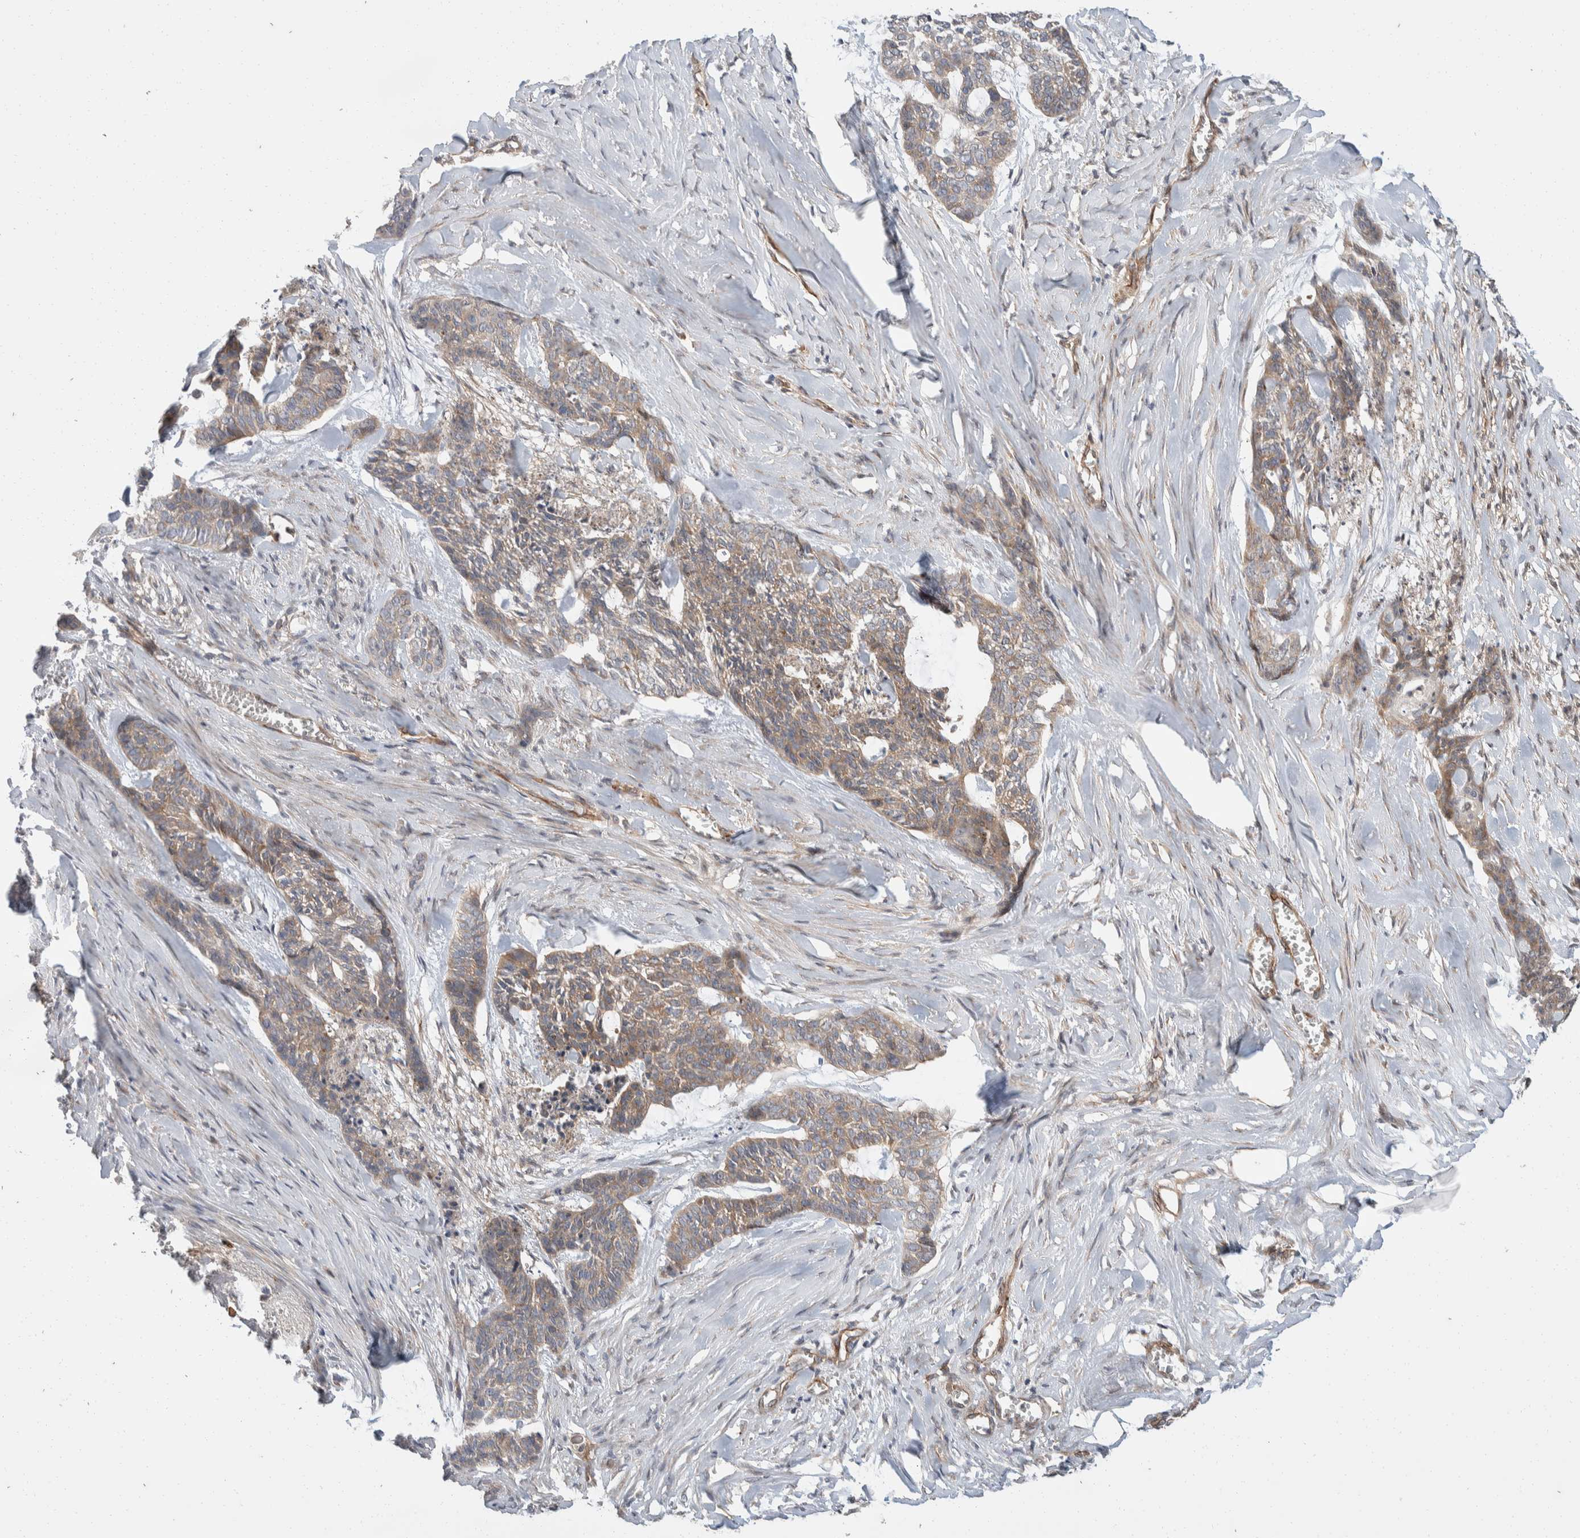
{"staining": {"intensity": "weak", "quantity": ">75%", "location": "cytoplasmic/membranous"}, "tissue": "skin cancer", "cell_type": "Tumor cells", "image_type": "cancer", "snomed": [{"axis": "morphology", "description": "Basal cell carcinoma"}, {"axis": "topography", "description": "Skin"}], "caption": "Skin cancer tissue shows weak cytoplasmic/membranous positivity in approximately >75% of tumor cells", "gene": "ERC1", "patient": {"sex": "female", "age": 64}}